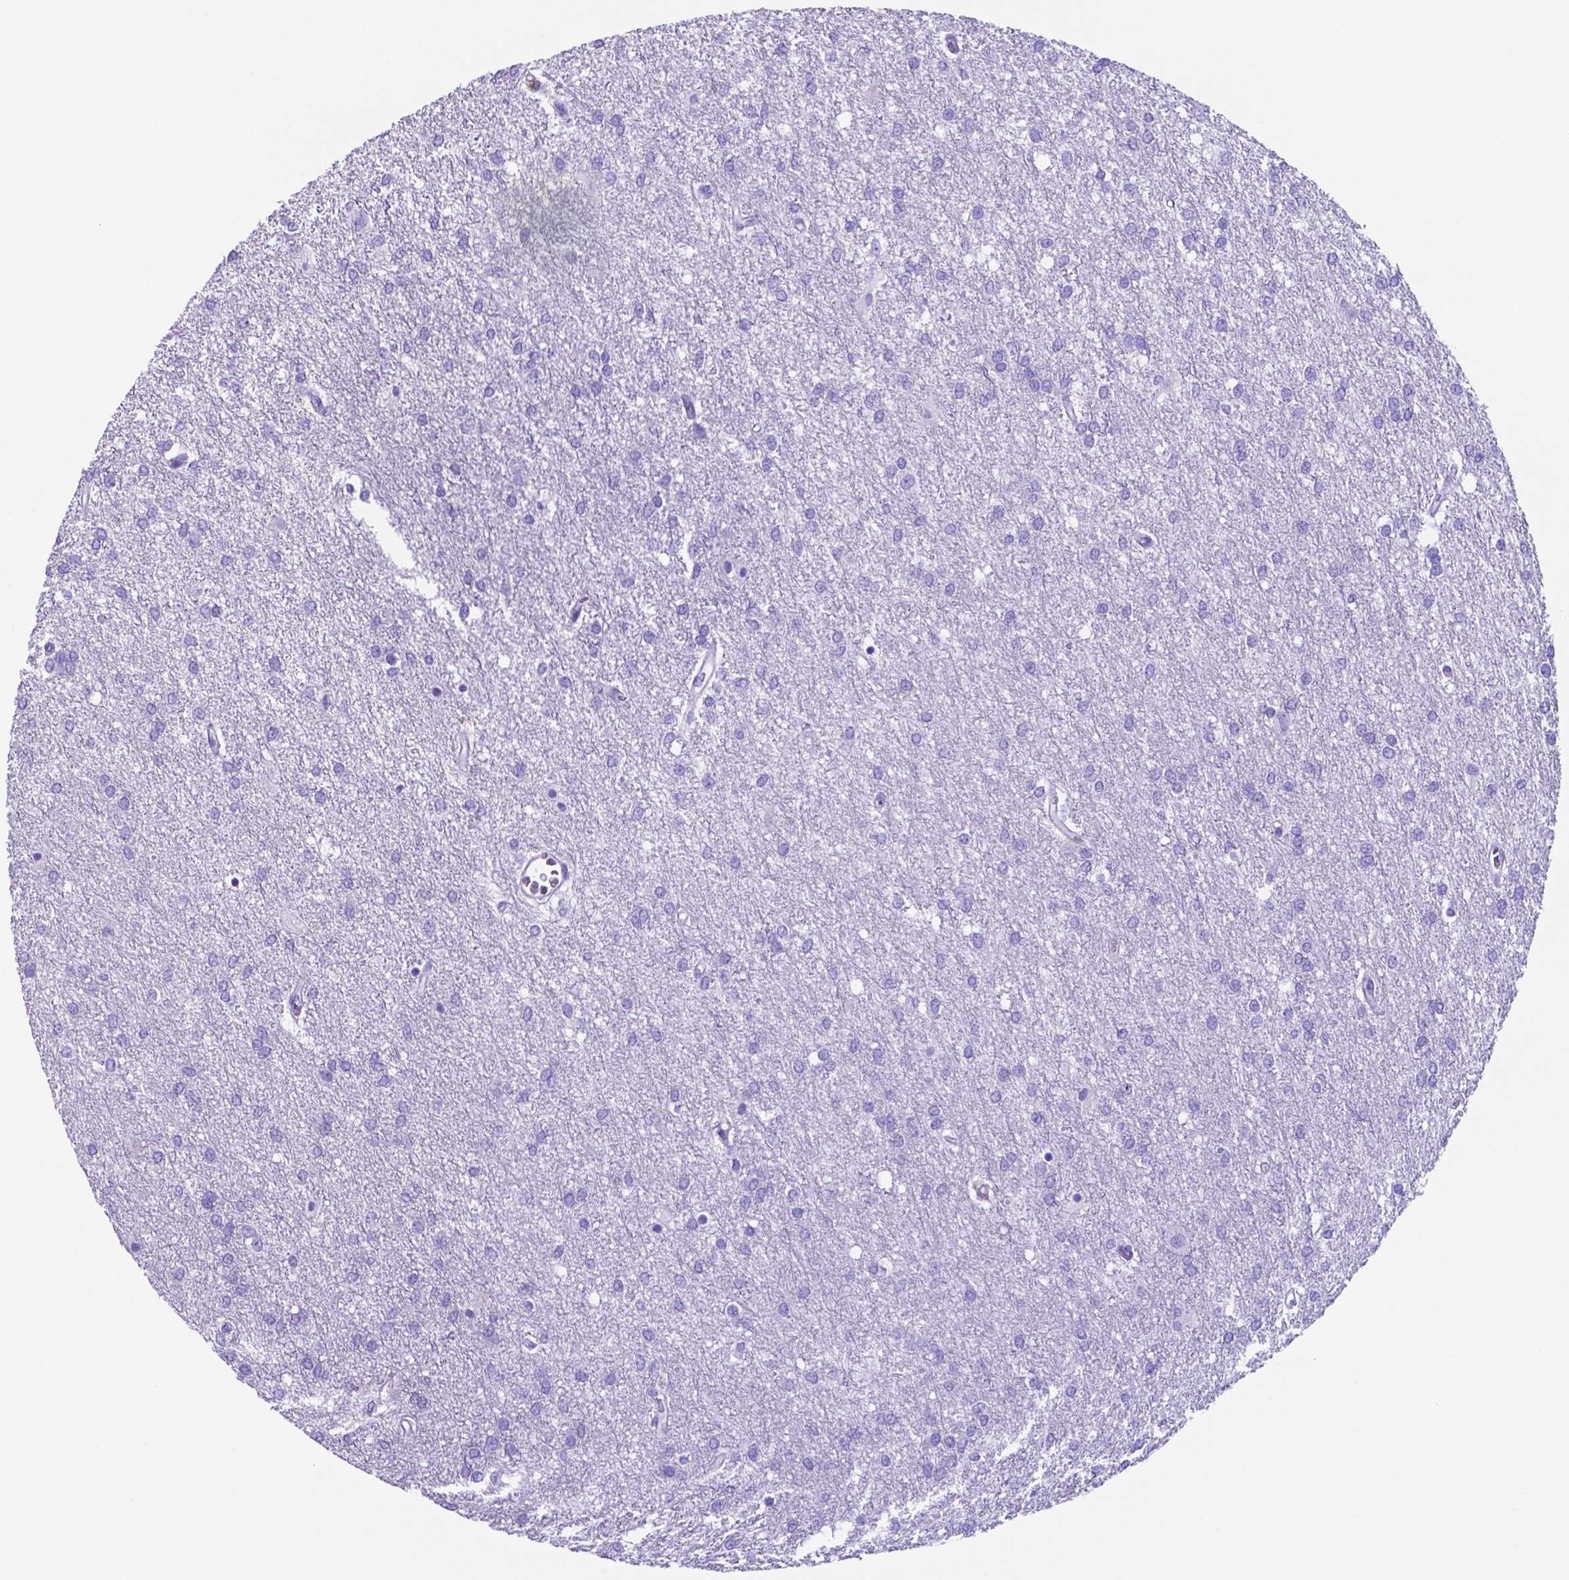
{"staining": {"intensity": "negative", "quantity": "none", "location": "none"}, "tissue": "glioma", "cell_type": "Tumor cells", "image_type": "cancer", "snomed": [{"axis": "morphology", "description": "Glioma, malignant, High grade"}, {"axis": "topography", "description": "Brain"}], "caption": "The photomicrograph reveals no significant staining in tumor cells of malignant high-grade glioma.", "gene": "DNAAF8", "patient": {"sex": "female", "age": 61}}